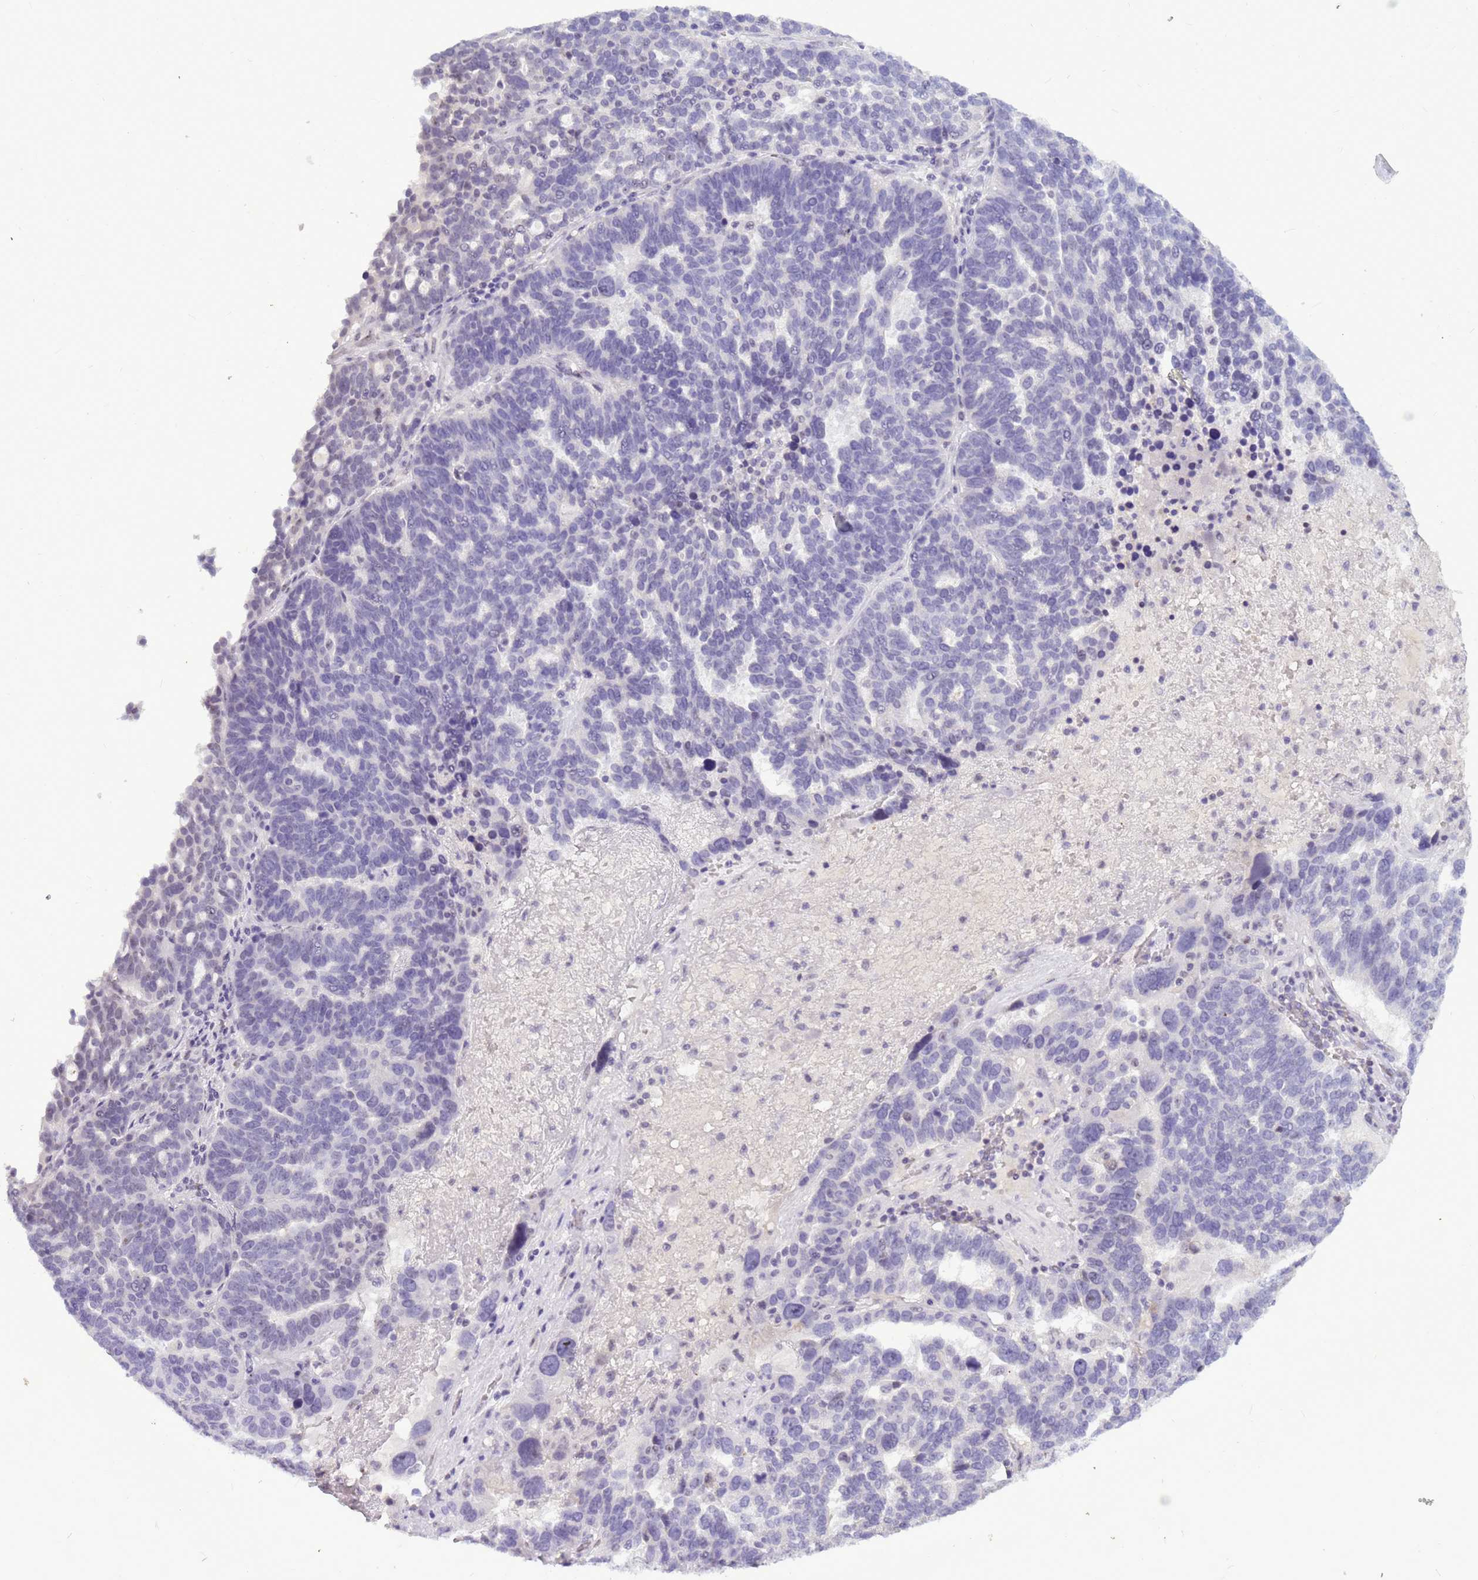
{"staining": {"intensity": "negative", "quantity": "none", "location": "none"}, "tissue": "ovarian cancer", "cell_type": "Tumor cells", "image_type": "cancer", "snomed": [{"axis": "morphology", "description": "Cystadenocarcinoma, serous, NOS"}, {"axis": "topography", "description": "Ovary"}], "caption": "High magnification brightfield microscopy of ovarian cancer (serous cystadenocarcinoma) stained with DAB (brown) and counterstained with hematoxylin (blue): tumor cells show no significant staining.", "gene": "DMRTC2", "patient": {"sex": "female", "age": 59}}